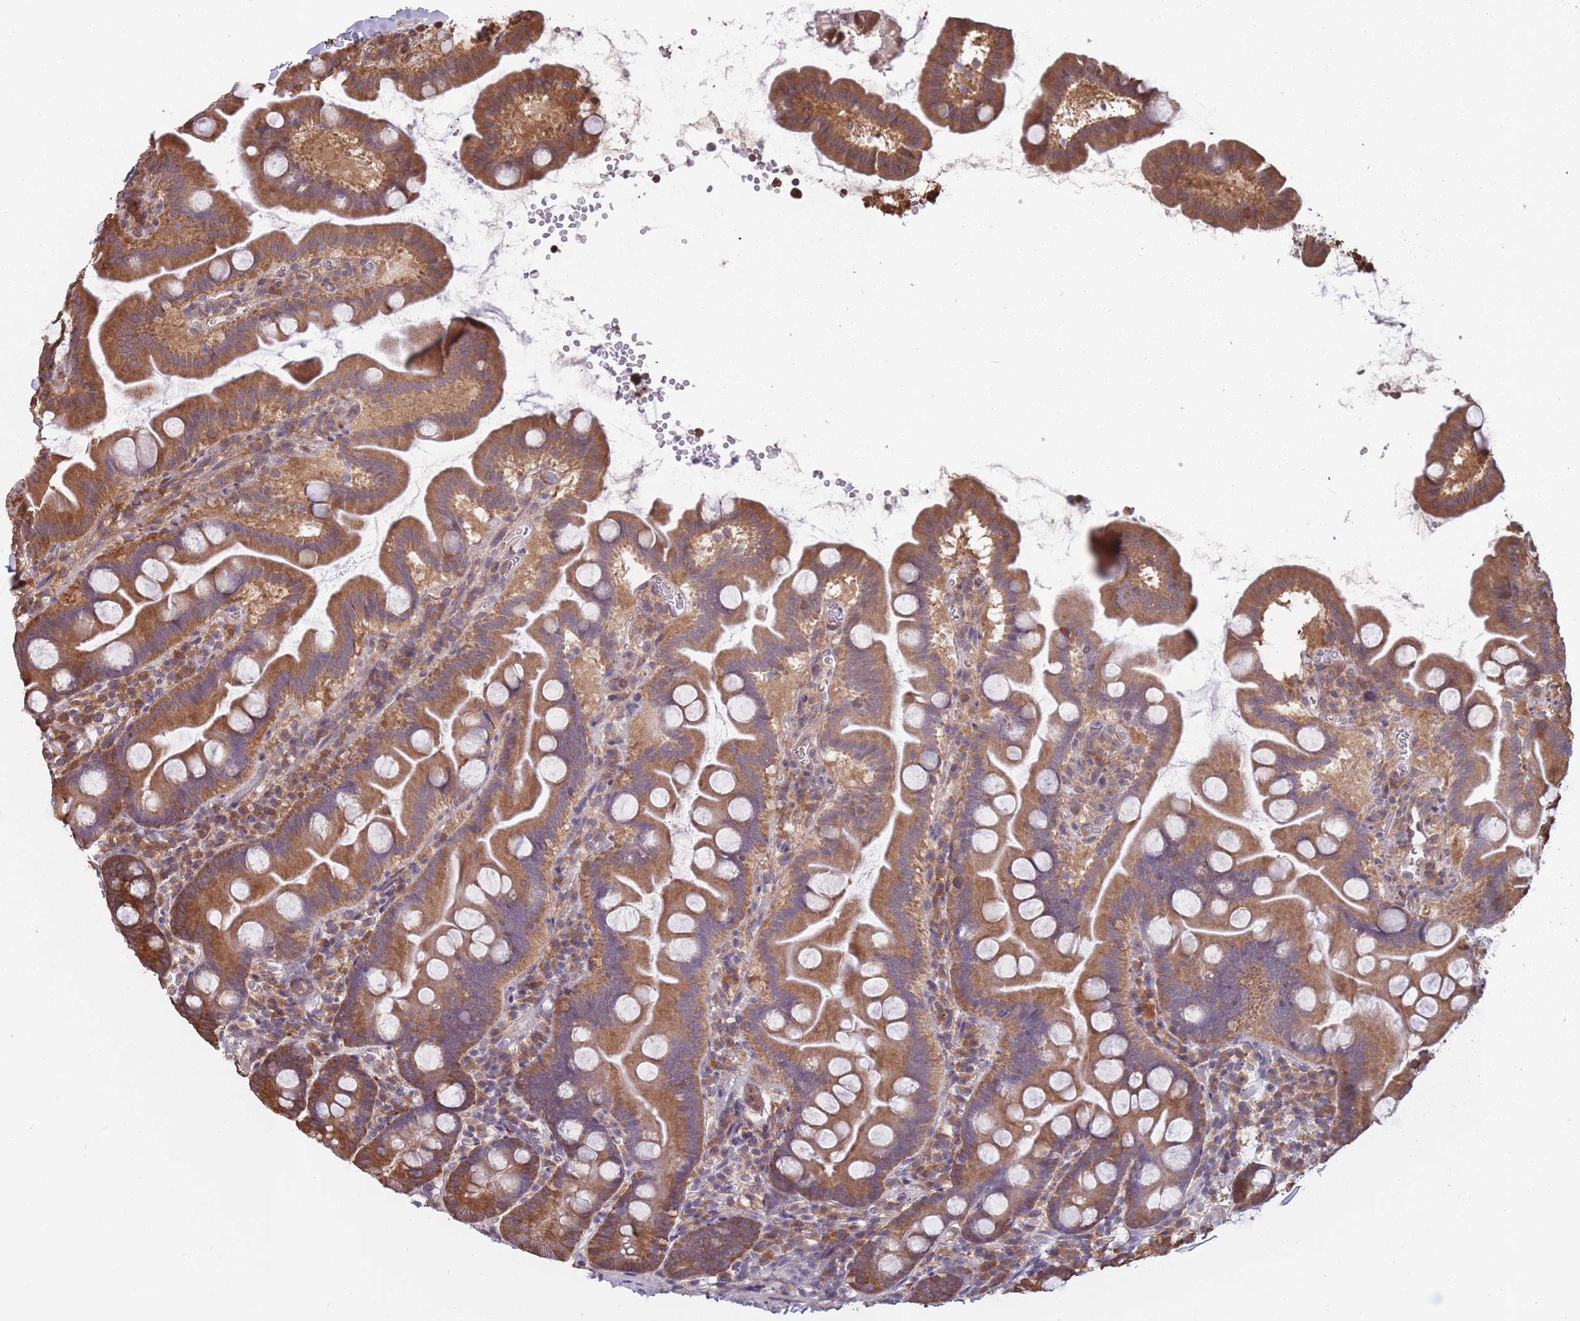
{"staining": {"intensity": "moderate", "quantity": ">75%", "location": "cytoplasmic/membranous"}, "tissue": "small intestine", "cell_type": "Glandular cells", "image_type": "normal", "snomed": [{"axis": "morphology", "description": "Normal tissue, NOS"}, {"axis": "topography", "description": "Small intestine"}], "caption": "Immunohistochemical staining of unremarkable human small intestine exhibits >75% levels of moderate cytoplasmic/membranous protein staining in approximately >75% of glandular cells.", "gene": "ARL13B", "patient": {"sex": "female", "age": 68}}